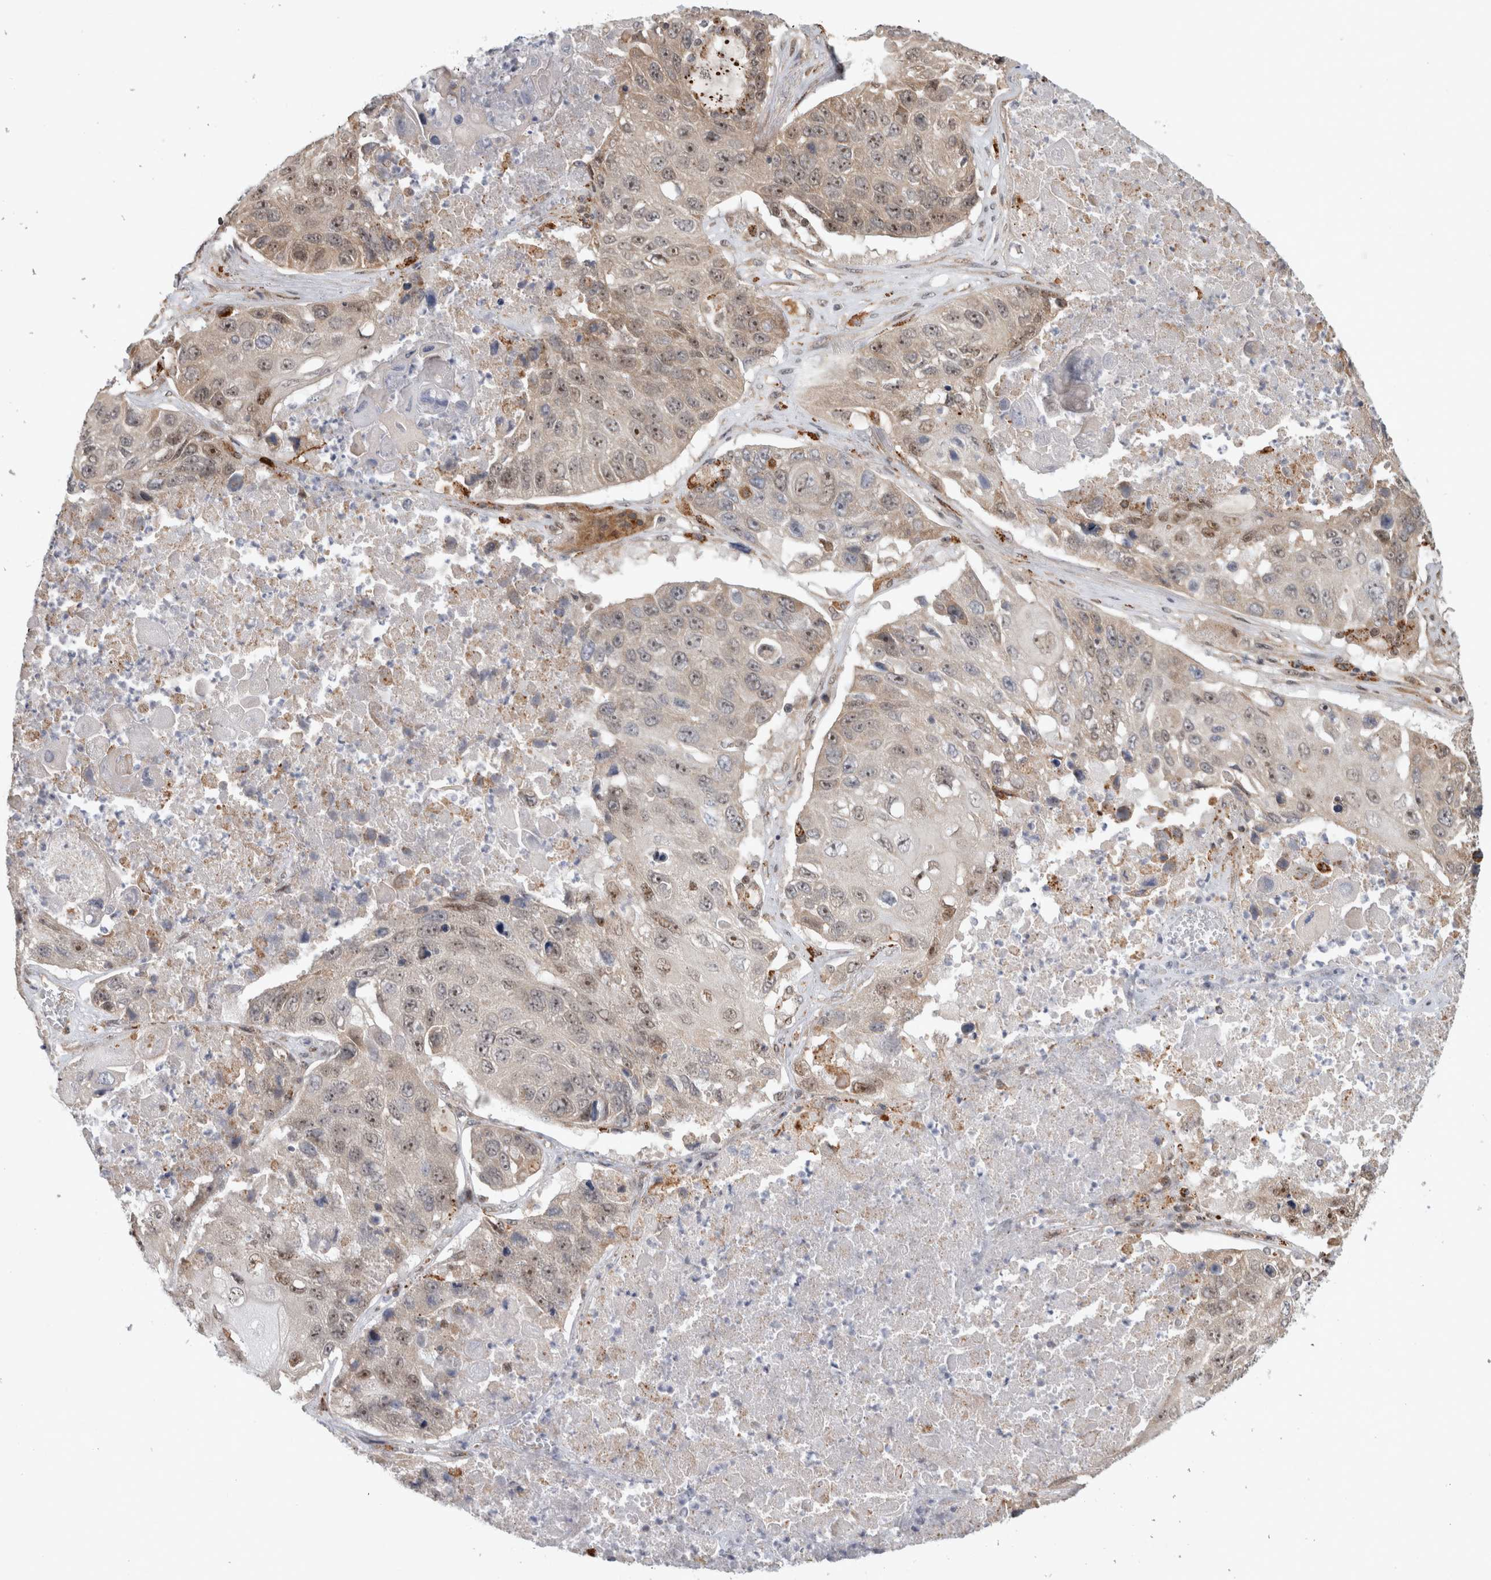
{"staining": {"intensity": "weak", "quantity": ">75%", "location": "cytoplasmic/membranous,nuclear"}, "tissue": "lung cancer", "cell_type": "Tumor cells", "image_type": "cancer", "snomed": [{"axis": "morphology", "description": "Squamous cell carcinoma, NOS"}, {"axis": "topography", "description": "Lung"}], "caption": "IHC (DAB (3,3'-diaminobenzidine)) staining of lung cancer (squamous cell carcinoma) reveals weak cytoplasmic/membranous and nuclear protein staining in about >75% of tumor cells.", "gene": "NAB2", "patient": {"sex": "male", "age": 61}}